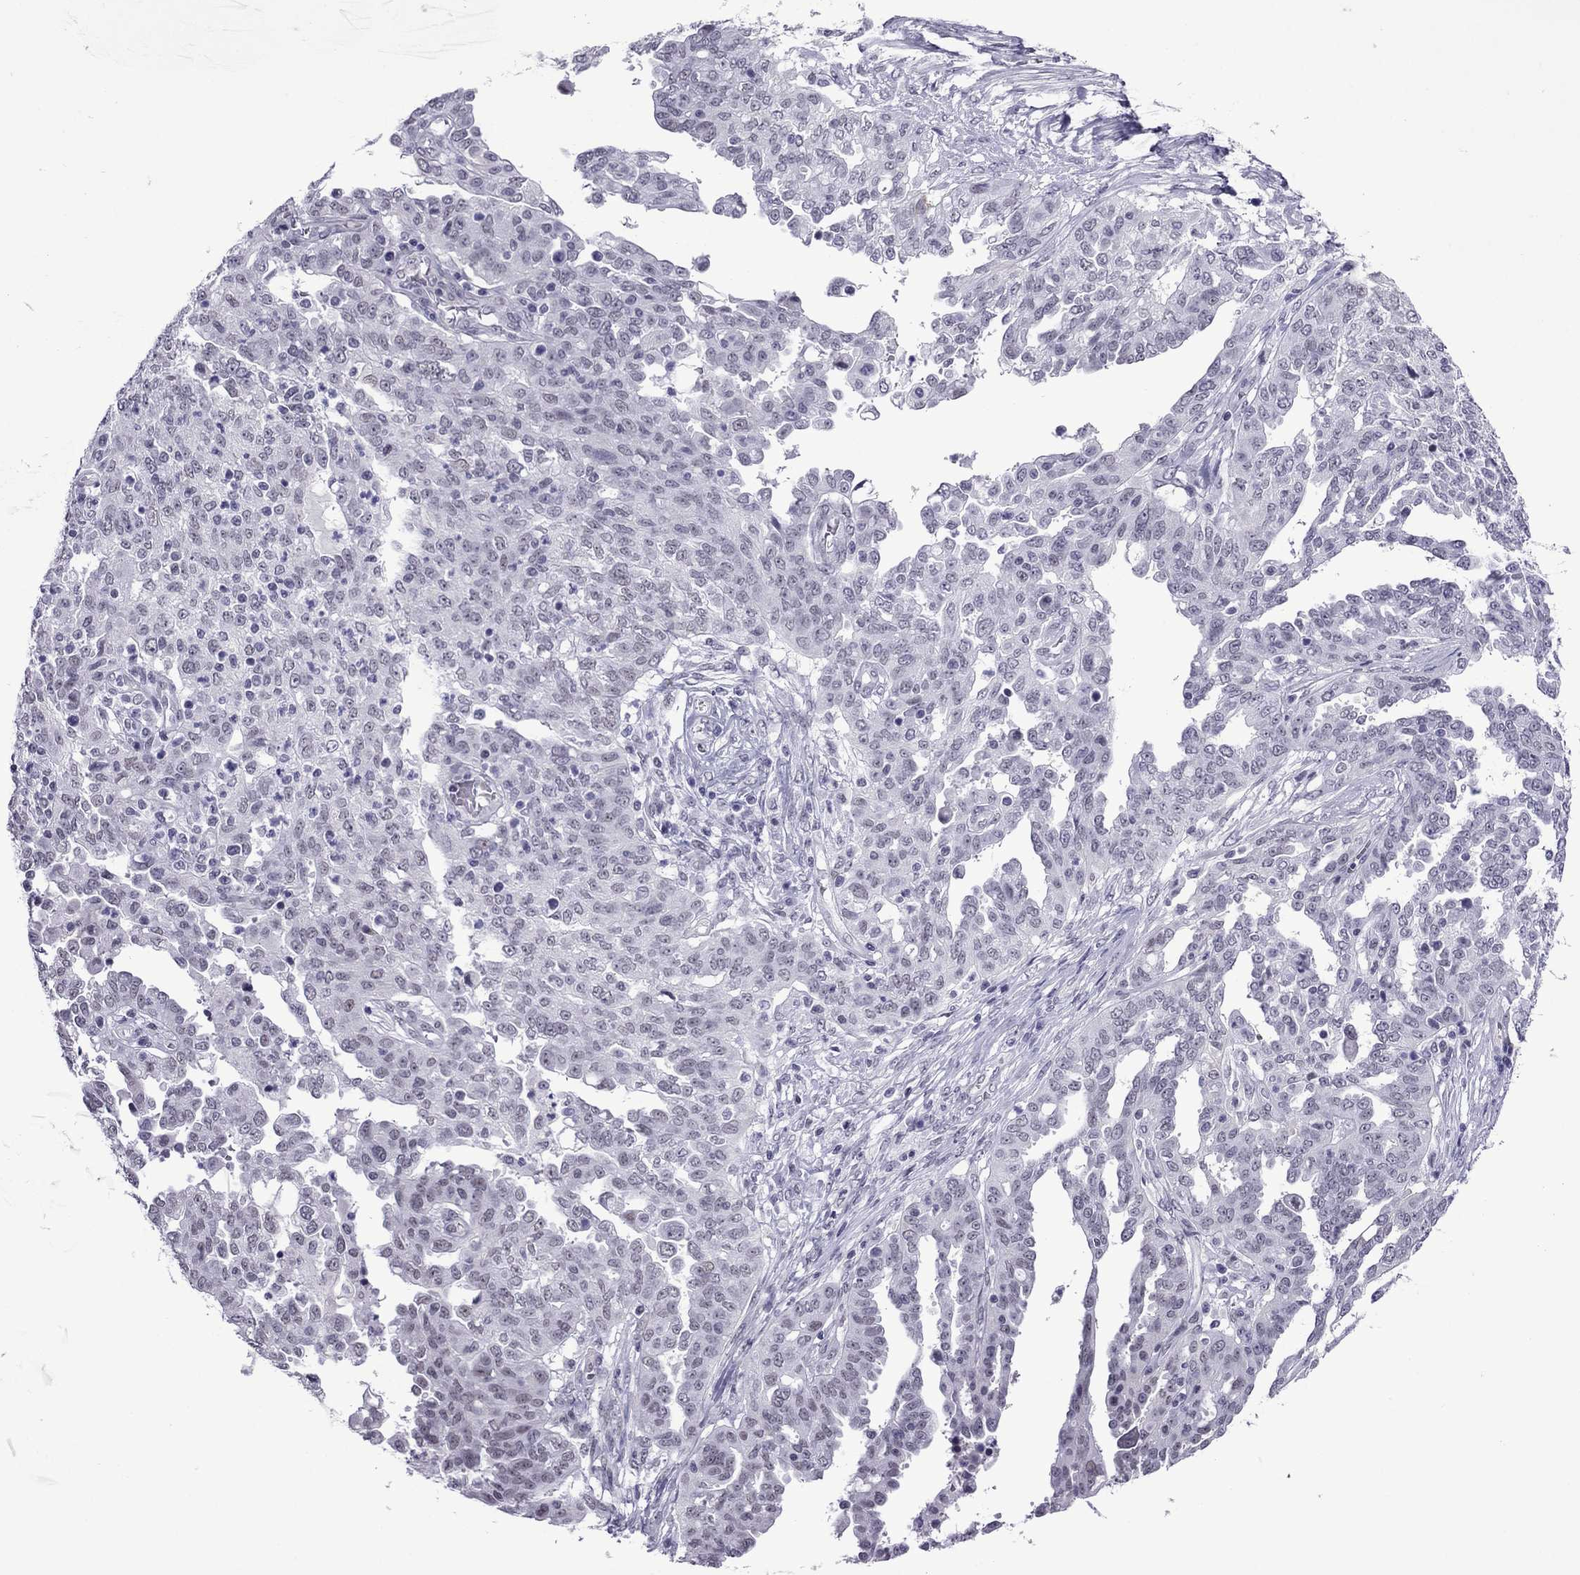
{"staining": {"intensity": "negative", "quantity": "none", "location": "none"}, "tissue": "ovarian cancer", "cell_type": "Tumor cells", "image_type": "cancer", "snomed": [{"axis": "morphology", "description": "Cystadenocarcinoma, serous, NOS"}, {"axis": "topography", "description": "Ovary"}], "caption": "Human ovarian cancer (serous cystadenocarcinoma) stained for a protein using IHC reveals no positivity in tumor cells.", "gene": "ZNF646", "patient": {"sex": "female", "age": 67}}